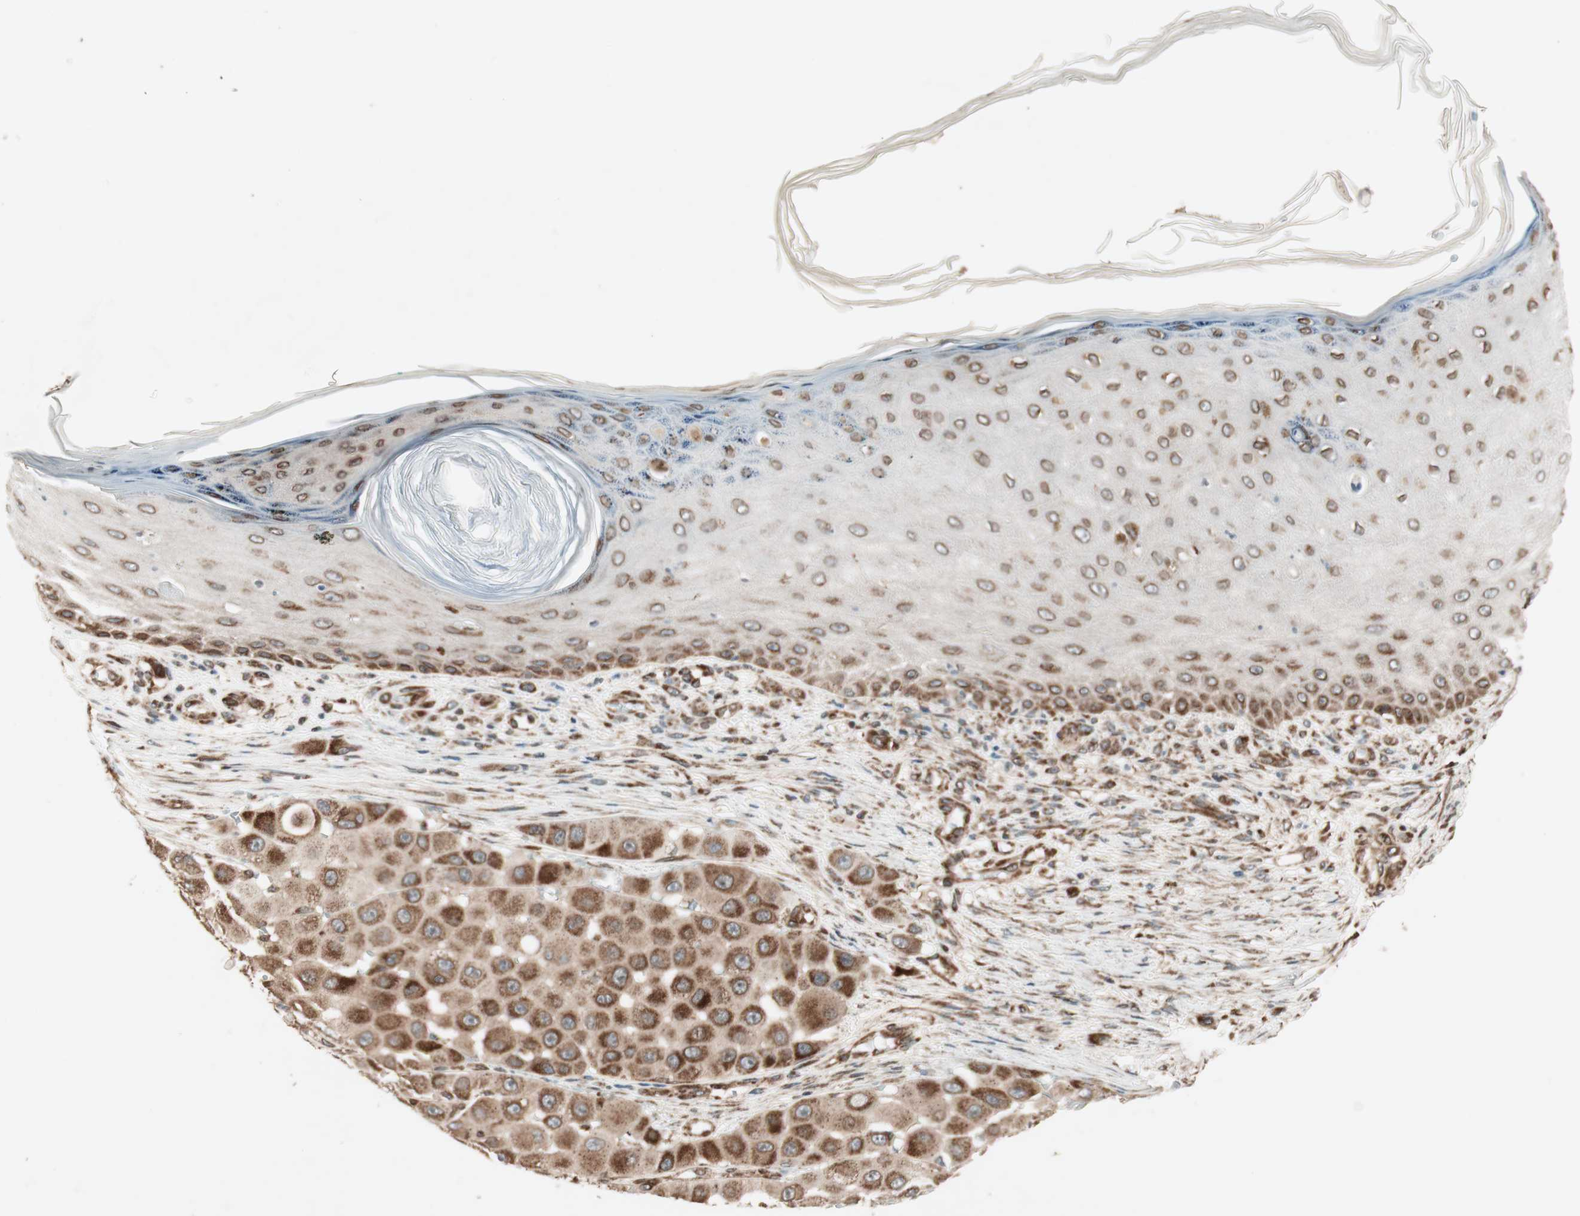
{"staining": {"intensity": "strong", "quantity": ">75%", "location": "cytoplasmic/membranous"}, "tissue": "melanoma", "cell_type": "Tumor cells", "image_type": "cancer", "snomed": [{"axis": "morphology", "description": "Malignant melanoma, NOS"}, {"axis": "topography", "description": "Skin"}], "caption": "The image exhibits a brown stain indicating the presence of a protein in the cytoplasmic/membranous of tumor cells in malignant melanoma.", "gene": "NUP62", "patient": {"sex": "female", "age": 81}}